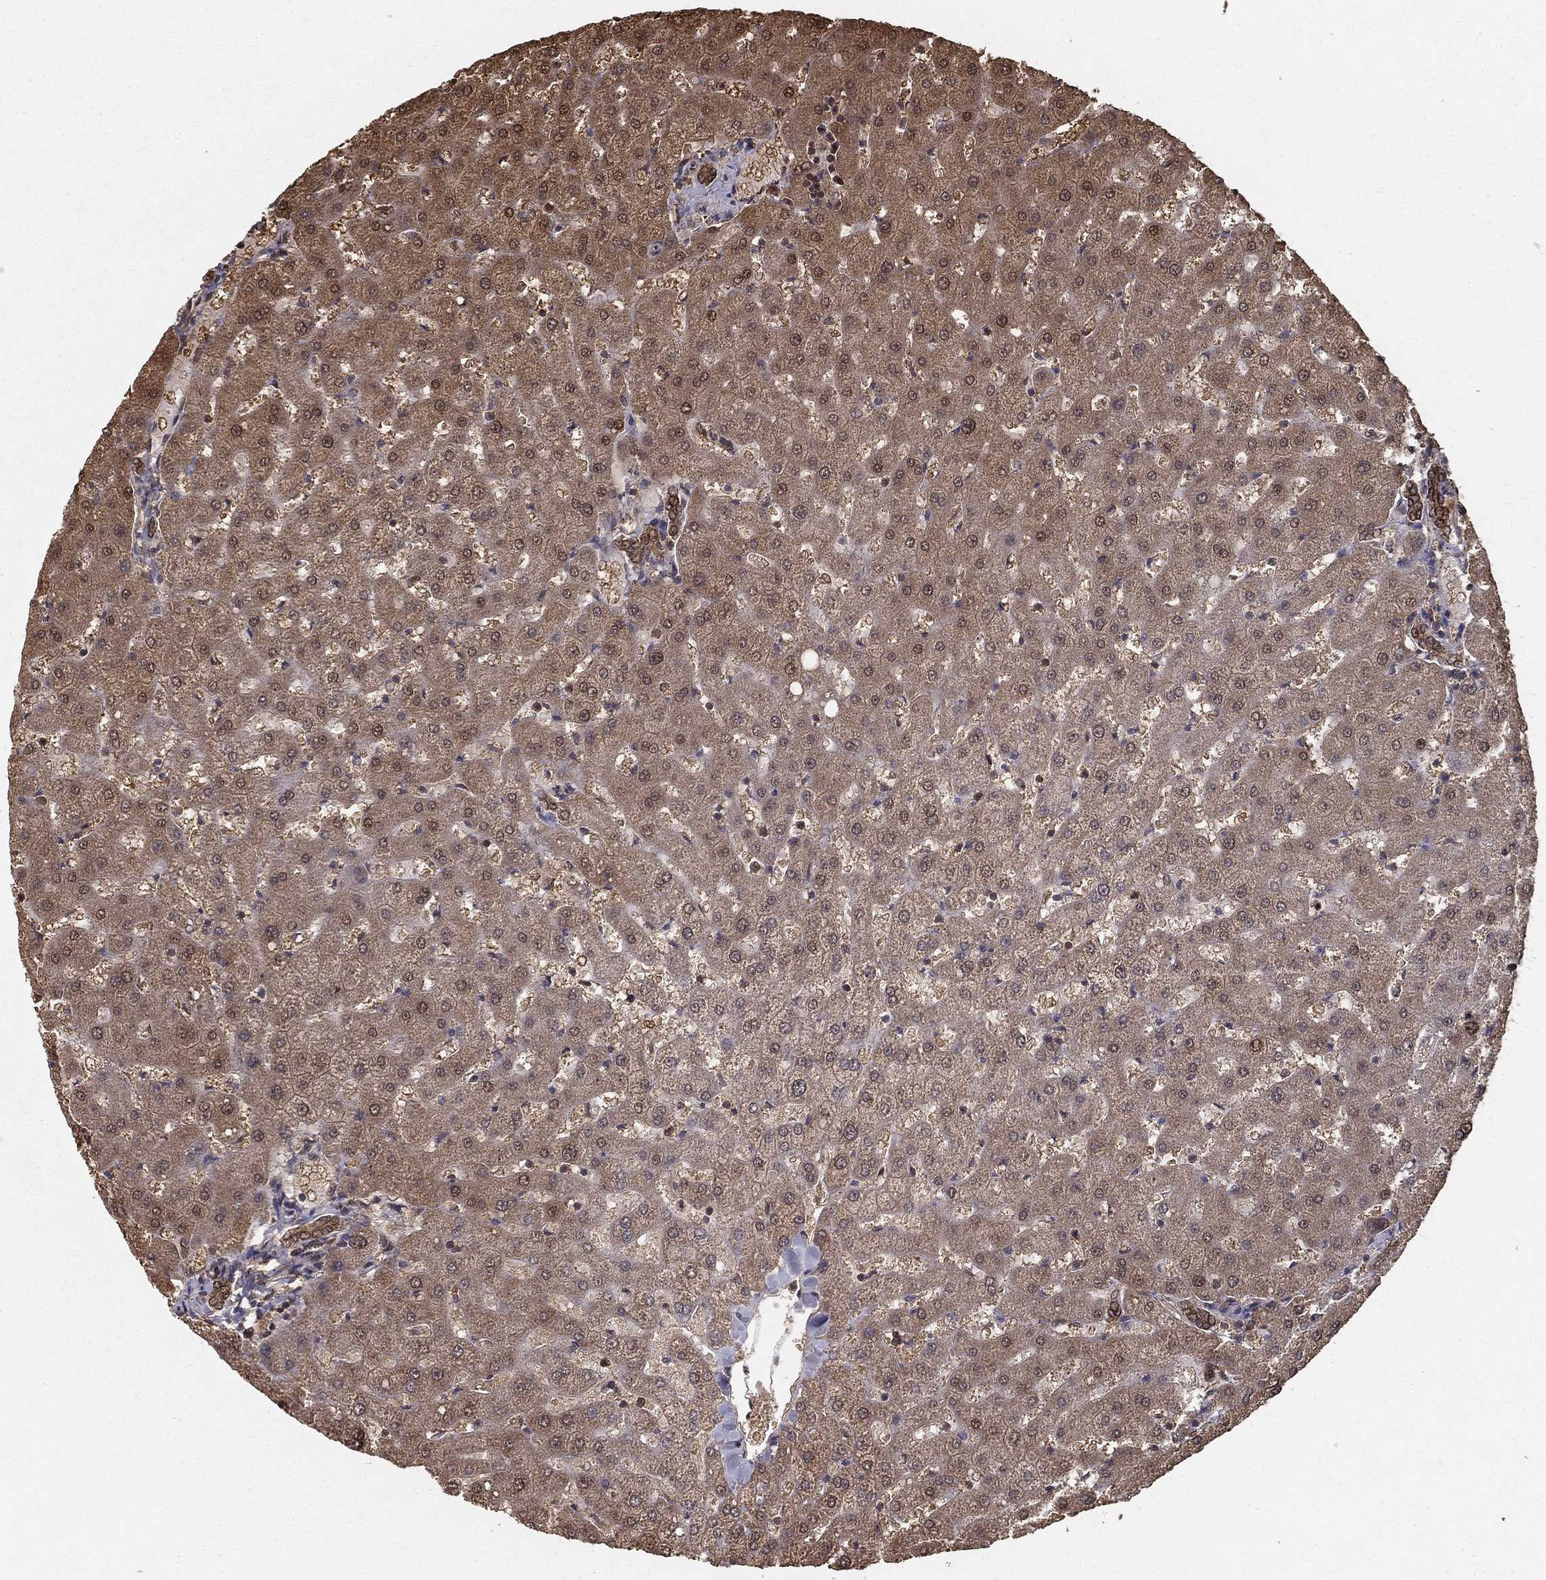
{"staining": {"intensity": "negative", "quantity": "none", "location": "none"}, "tissue": "liver", "cell_type": "Cholangiocytes", "image_type": "normal", "snomed": [{"axis": "morphology", "description": "Normal tissue, NOS"}, {"axis": "topography", "description": "Liver"}], "caption": "IHC photomicrograph of normal liver: human liver stained with DAB shows no significant protein positivity in cholangiocytes.", "gene": "SLC6A6", "patient": {"sex": "female", "age": 50}}